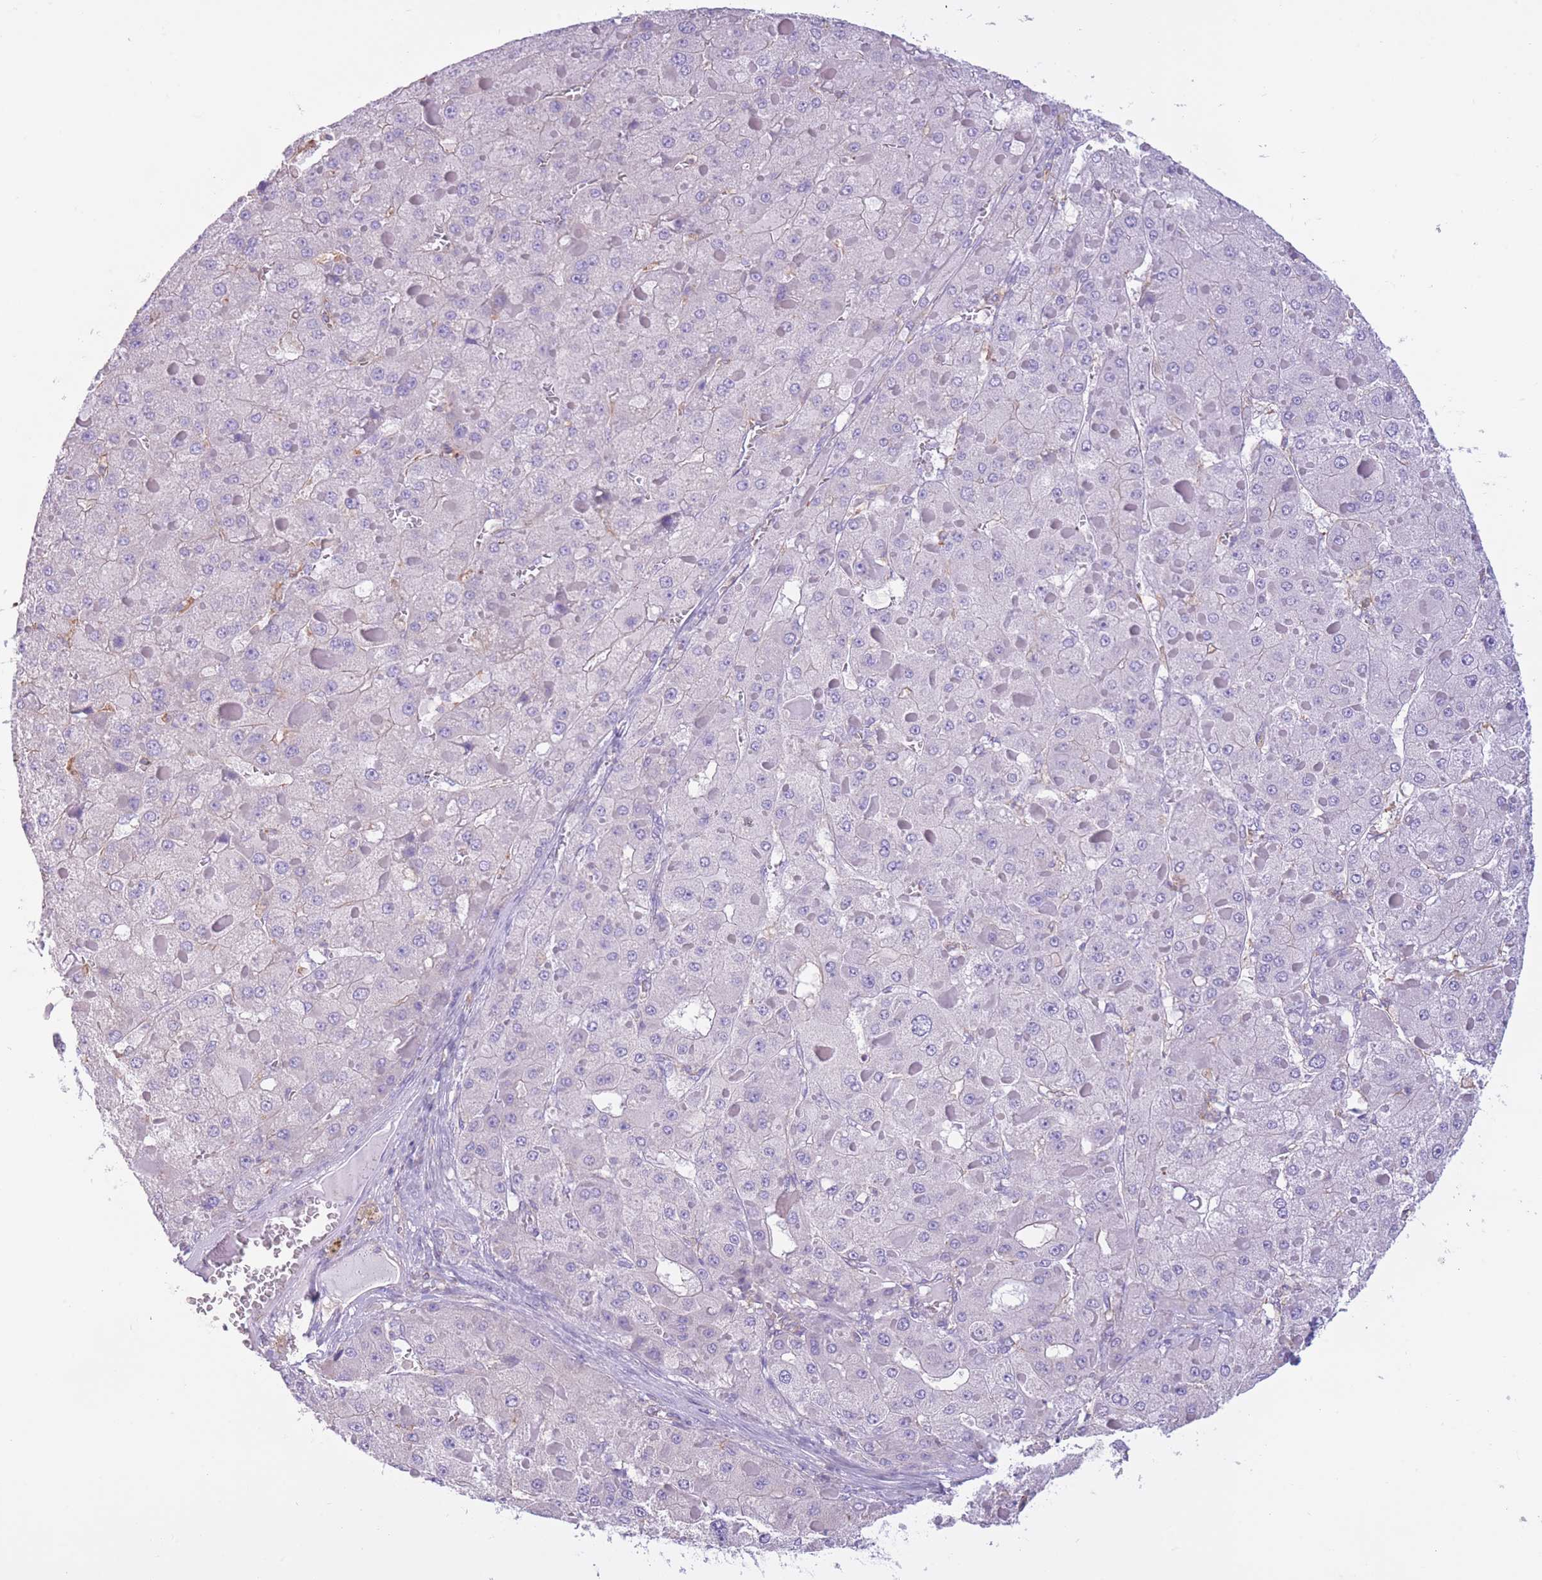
{"staining": {"intensity": "negative", "quantity": "none", "location": "none"}, "tissue": "liver cancer", "cell_type": "Tumor cells", "image_type": "cancer", "snomed": [{"axis": "morphology", "description": "Carcinoma, Hepatocellular, NOS"}, {"axis": "topography", "description": "Liver"}], "caption": "Immunohistochemistry (IHC) micrograph of liver cancer (hepatocellular carcinoma) stained for a protein (brown), which reveals no expression in tumor cells.", "gene": "PDHA1", "patient": {"sex": "female", "age": 73}}